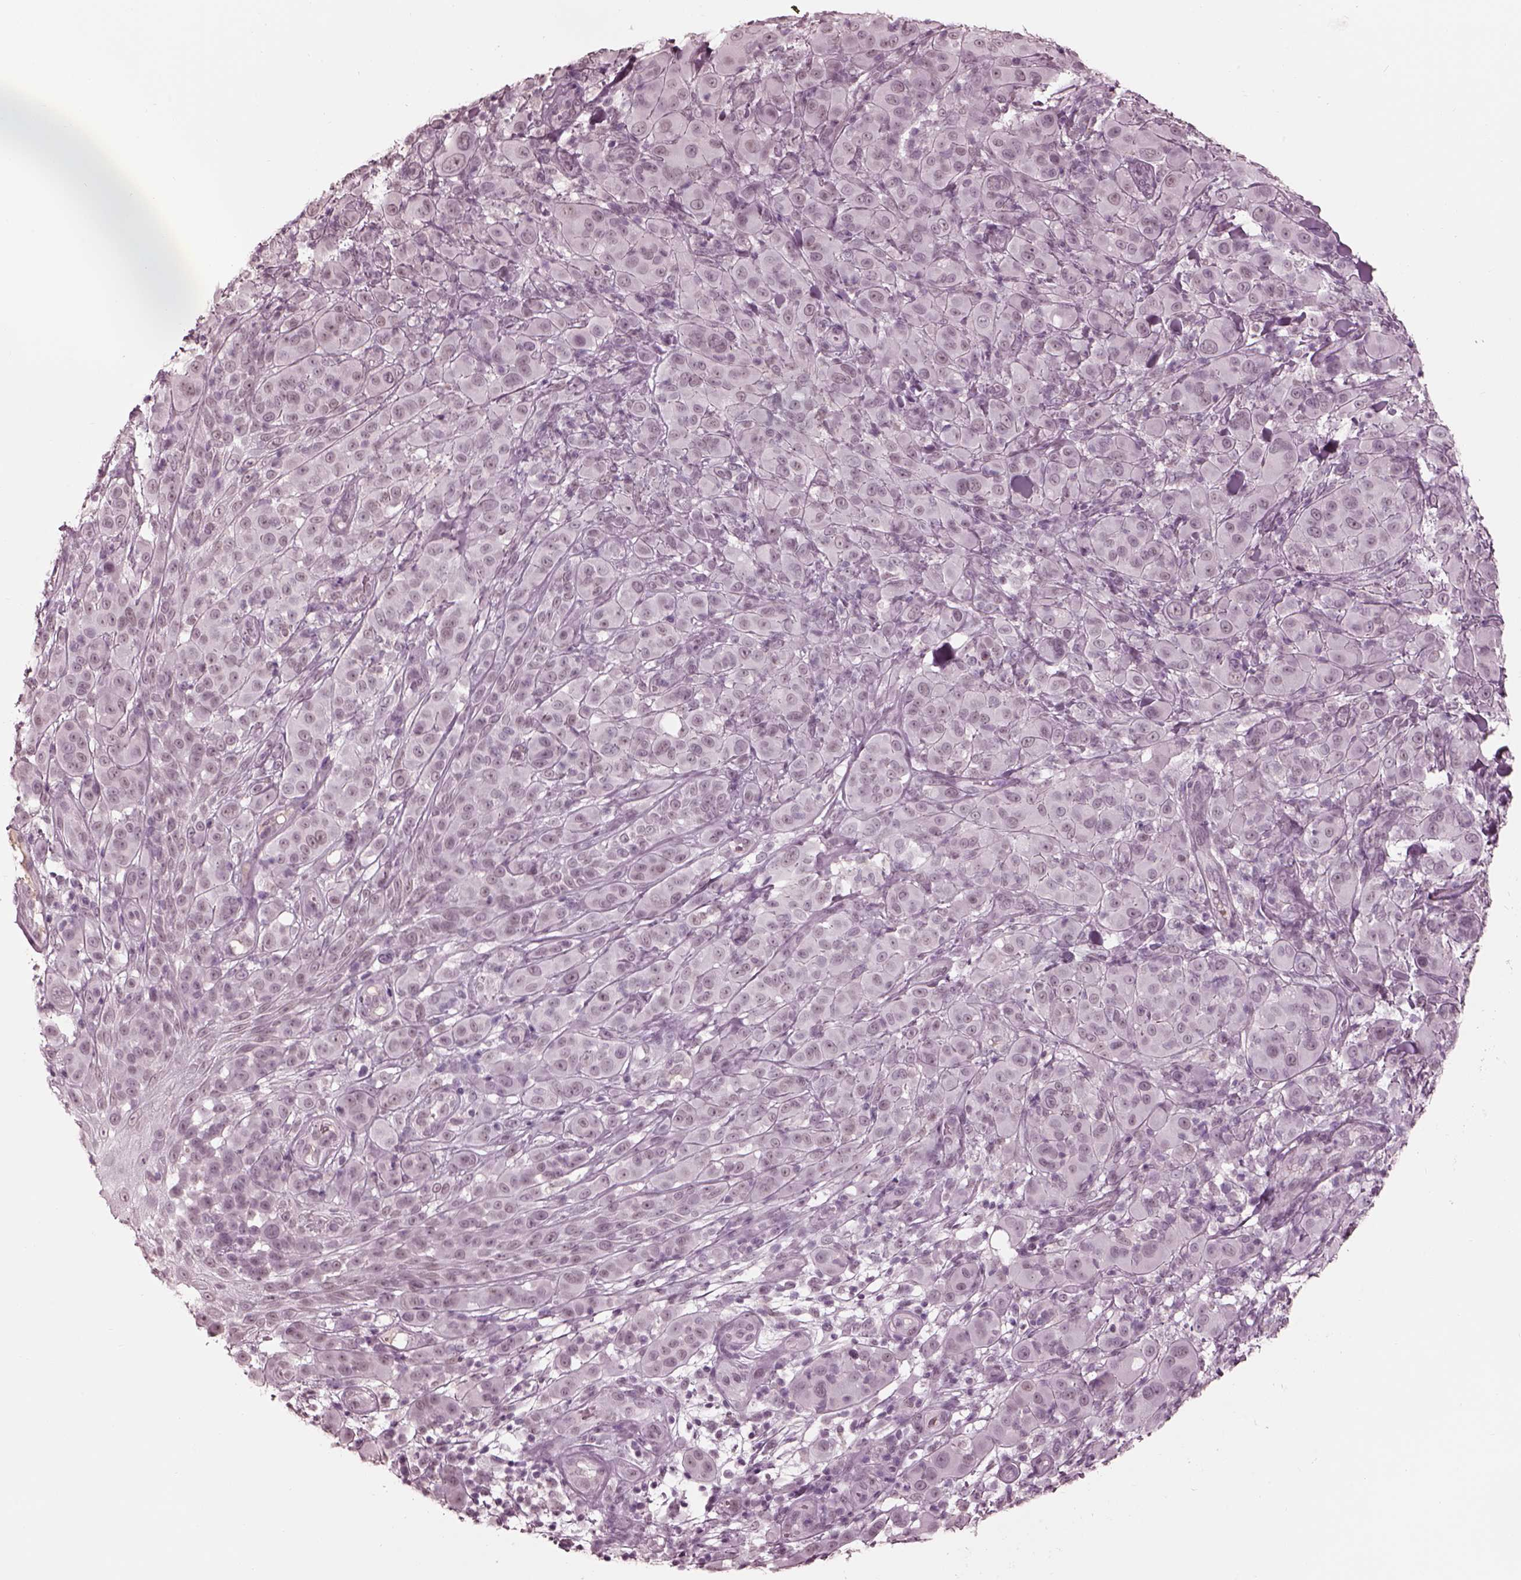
{"staining": {"intensity": "negative", "quantity": "none", "location": "none"}, "tissue": "melanoma", "cell_type": "Tumor cells", "image_type": "cancer", "snomed": [{"axis": "morphology", "description": "Malignant melanoma, NOS"}, {"axis": "topography", "description": "Skin"}], "caption": "This is a histopathology image of IHC staining of malignant melanoma, which shows no expression in tumor cells. The staining was performed using DAB to visualize the protein expression in brown, while the nuclei were stained in blue with hematoxylin (Magnification: 20x).", "gene": "GARIN4", "patient": {"sex": "female", "age": 87}}